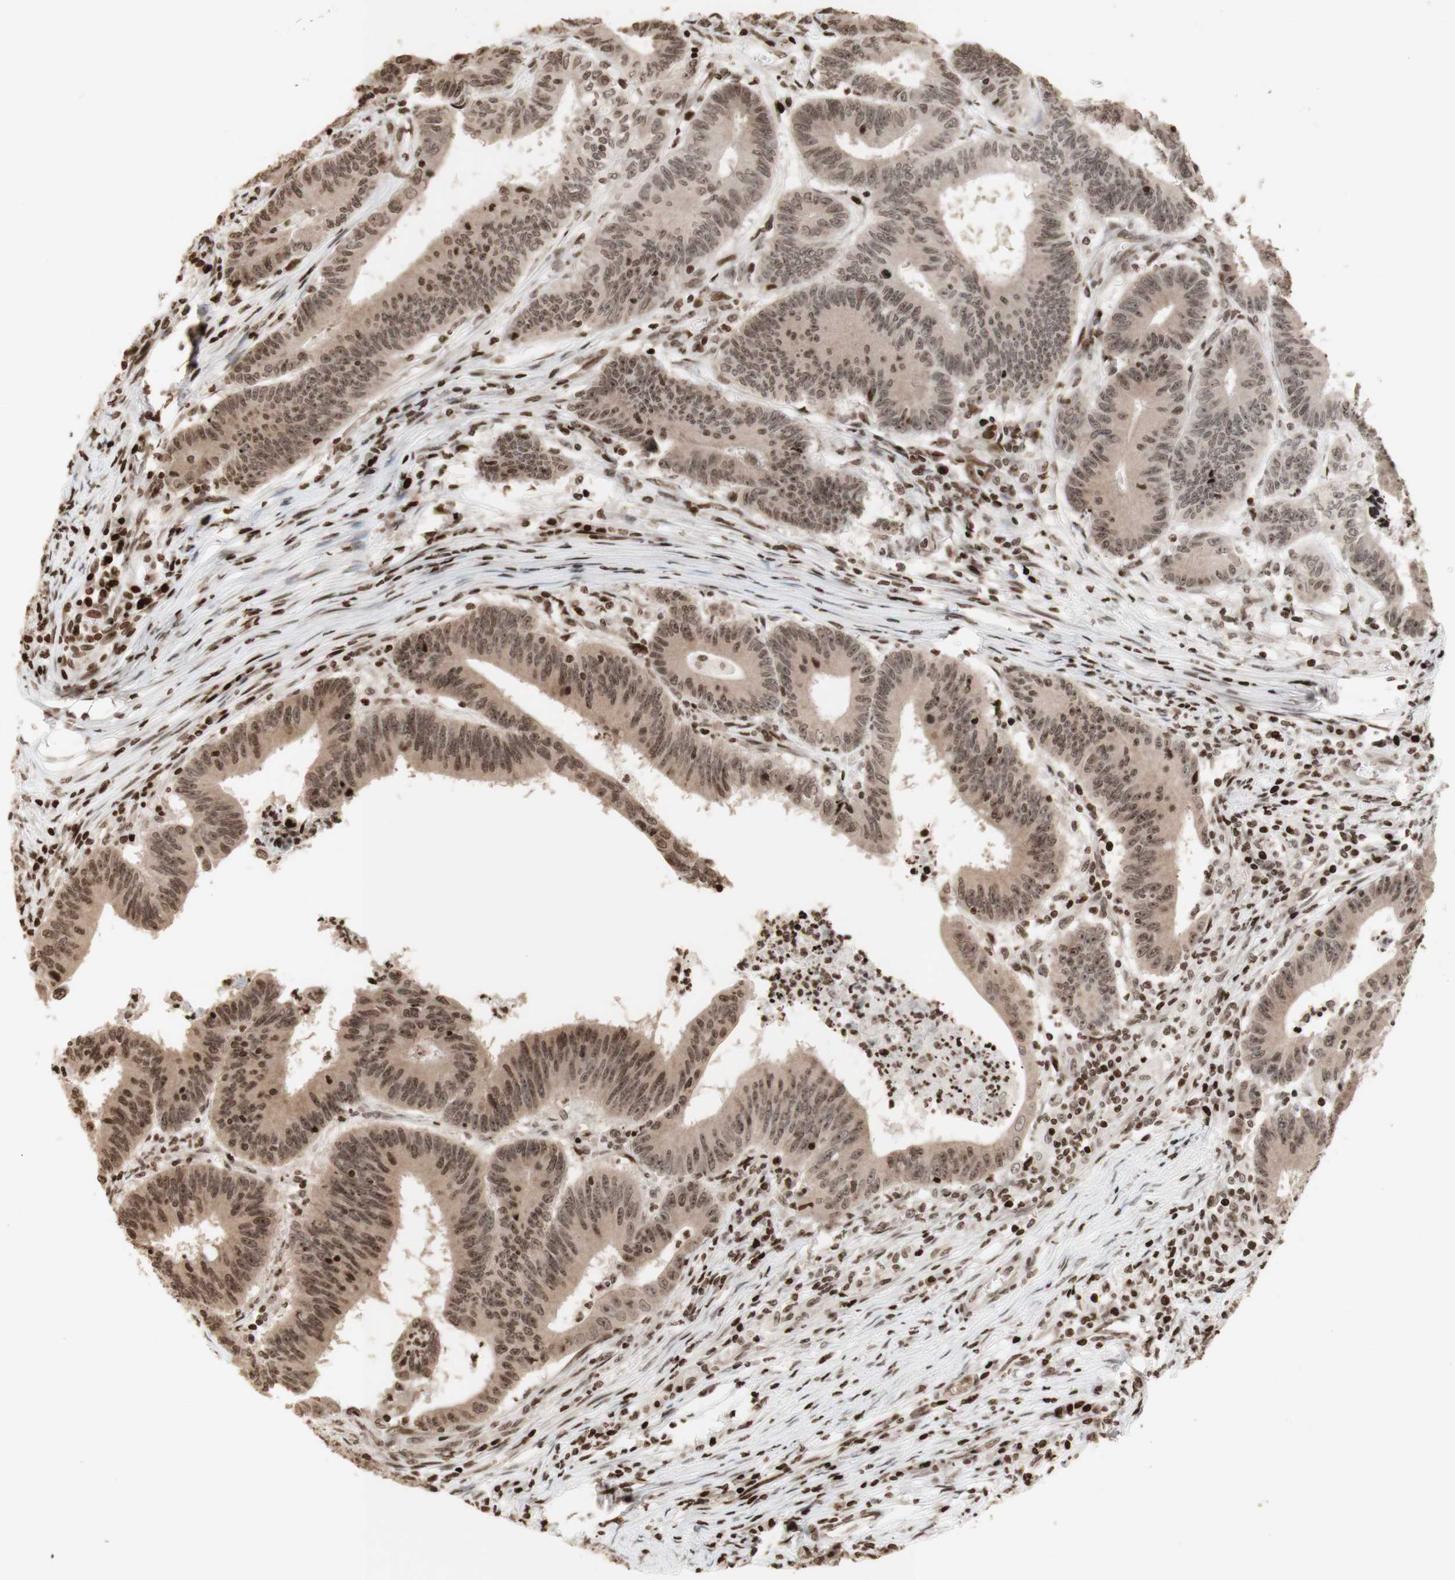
{"staining": {"intensity": "moderate", "quantity": "25%-75%", "location": "nuclear"}, "tissue": "colorectal cancer", "cell_type": "Tumor cells", "image_type": "cancer", "snomed": [{"axis": "morphology", "description": "Adenocarcinoma, NOS"}, {"axis": "topography", "description": "Colon"}], "caption": "A micrograph of colorectal adenocarcinoma stained for a protein demonstrates moderate nuclear brown staining in tumor cells.", "gene": "NCAPD2", "patient": {"sex": "male", "age": 45}}